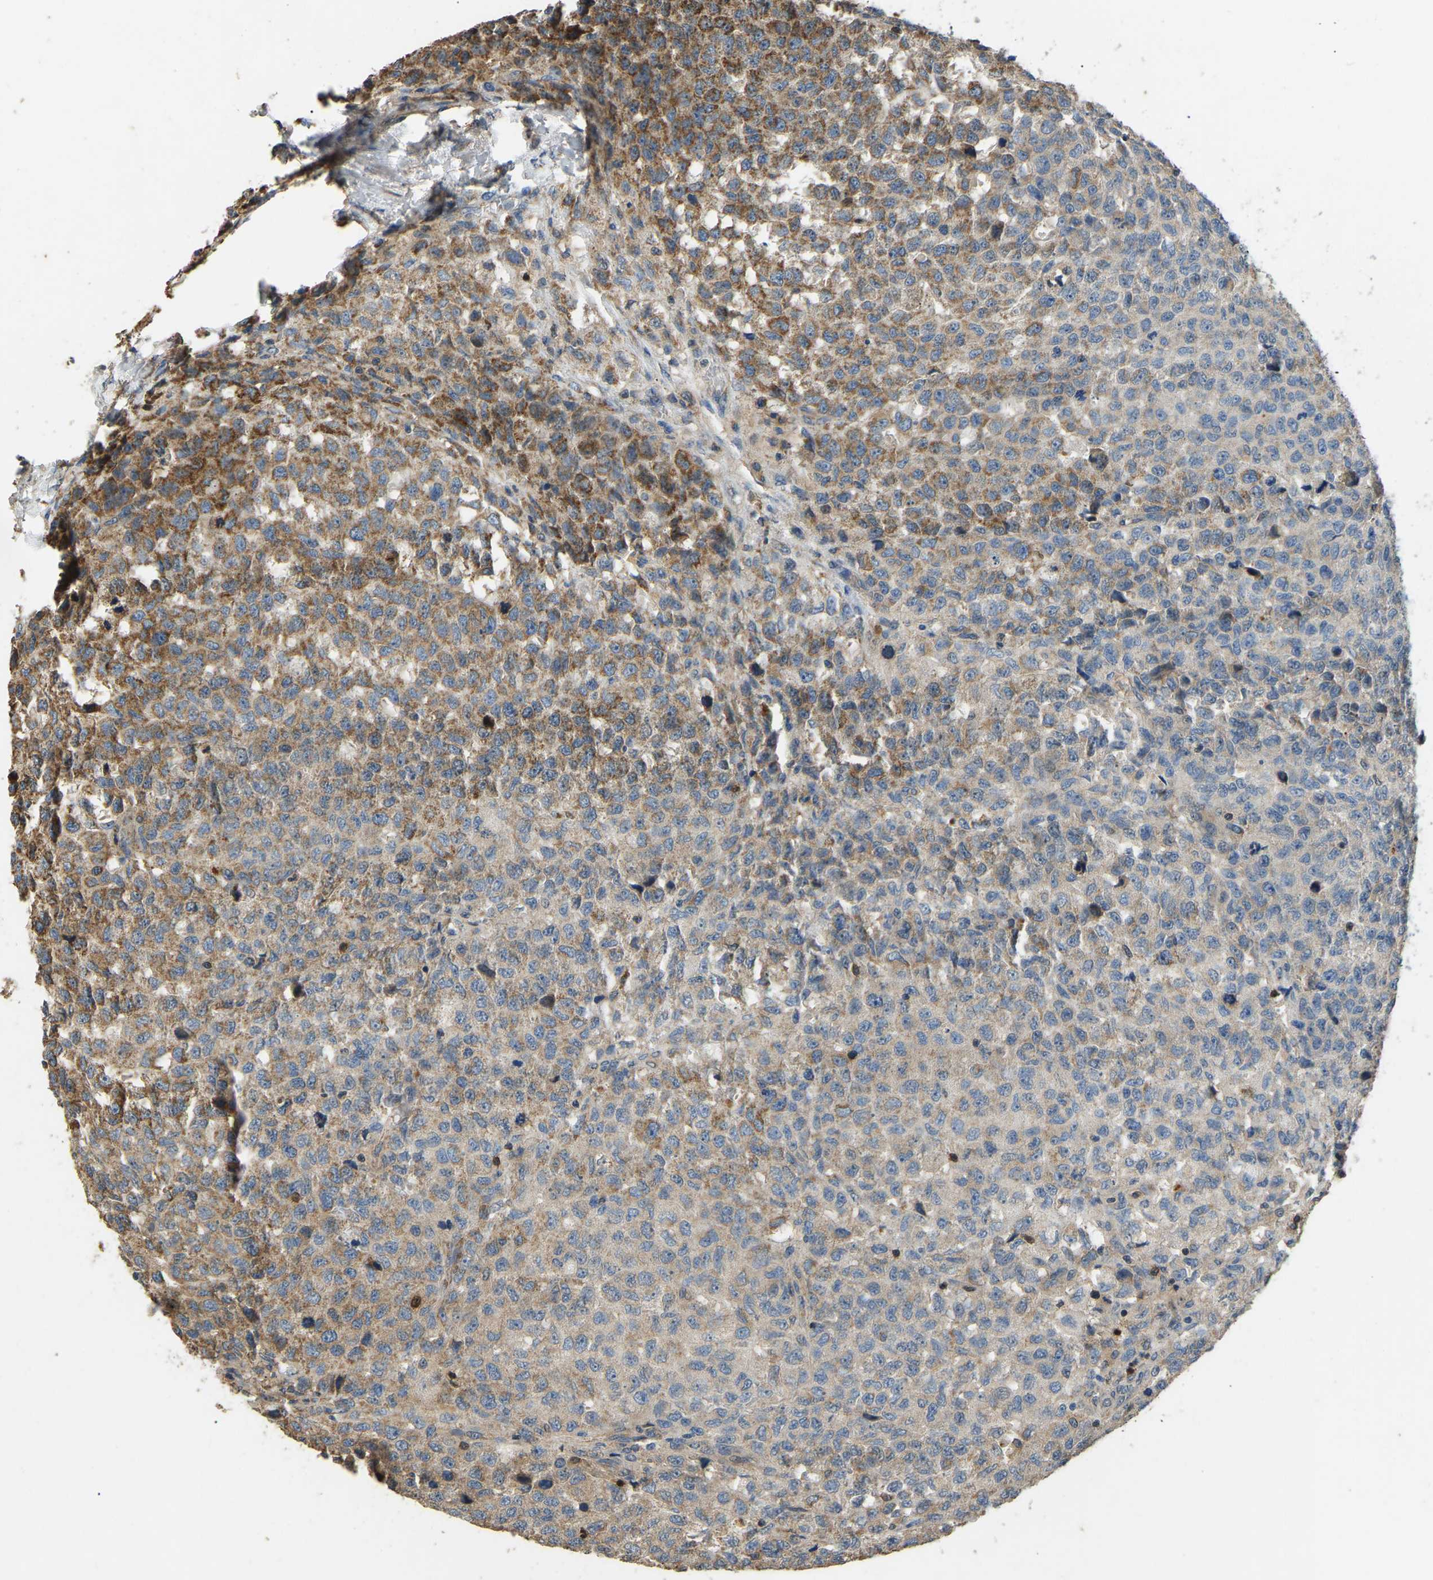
{"staining": {"intensity": "moderate", "quantity": "<25%", "location": "cytoplasmic/membranous"}, "tissue": "testis cancer", "cell_type": "Tumor cells", "image_type": "cancer", "snomed": [{"axis": "morphology", "description": "Seminoma, NOS"}, {"axis": "topography", "description": "Testis"}], "caption": "Moderate cytoplasmic/membranous staining for a protein is identified in approximately <25% of tumor cells of seminoma (testis) using immunohistochemistry.", "gene": "TUFM", "patient": {"sex": "male", "age": 59}}